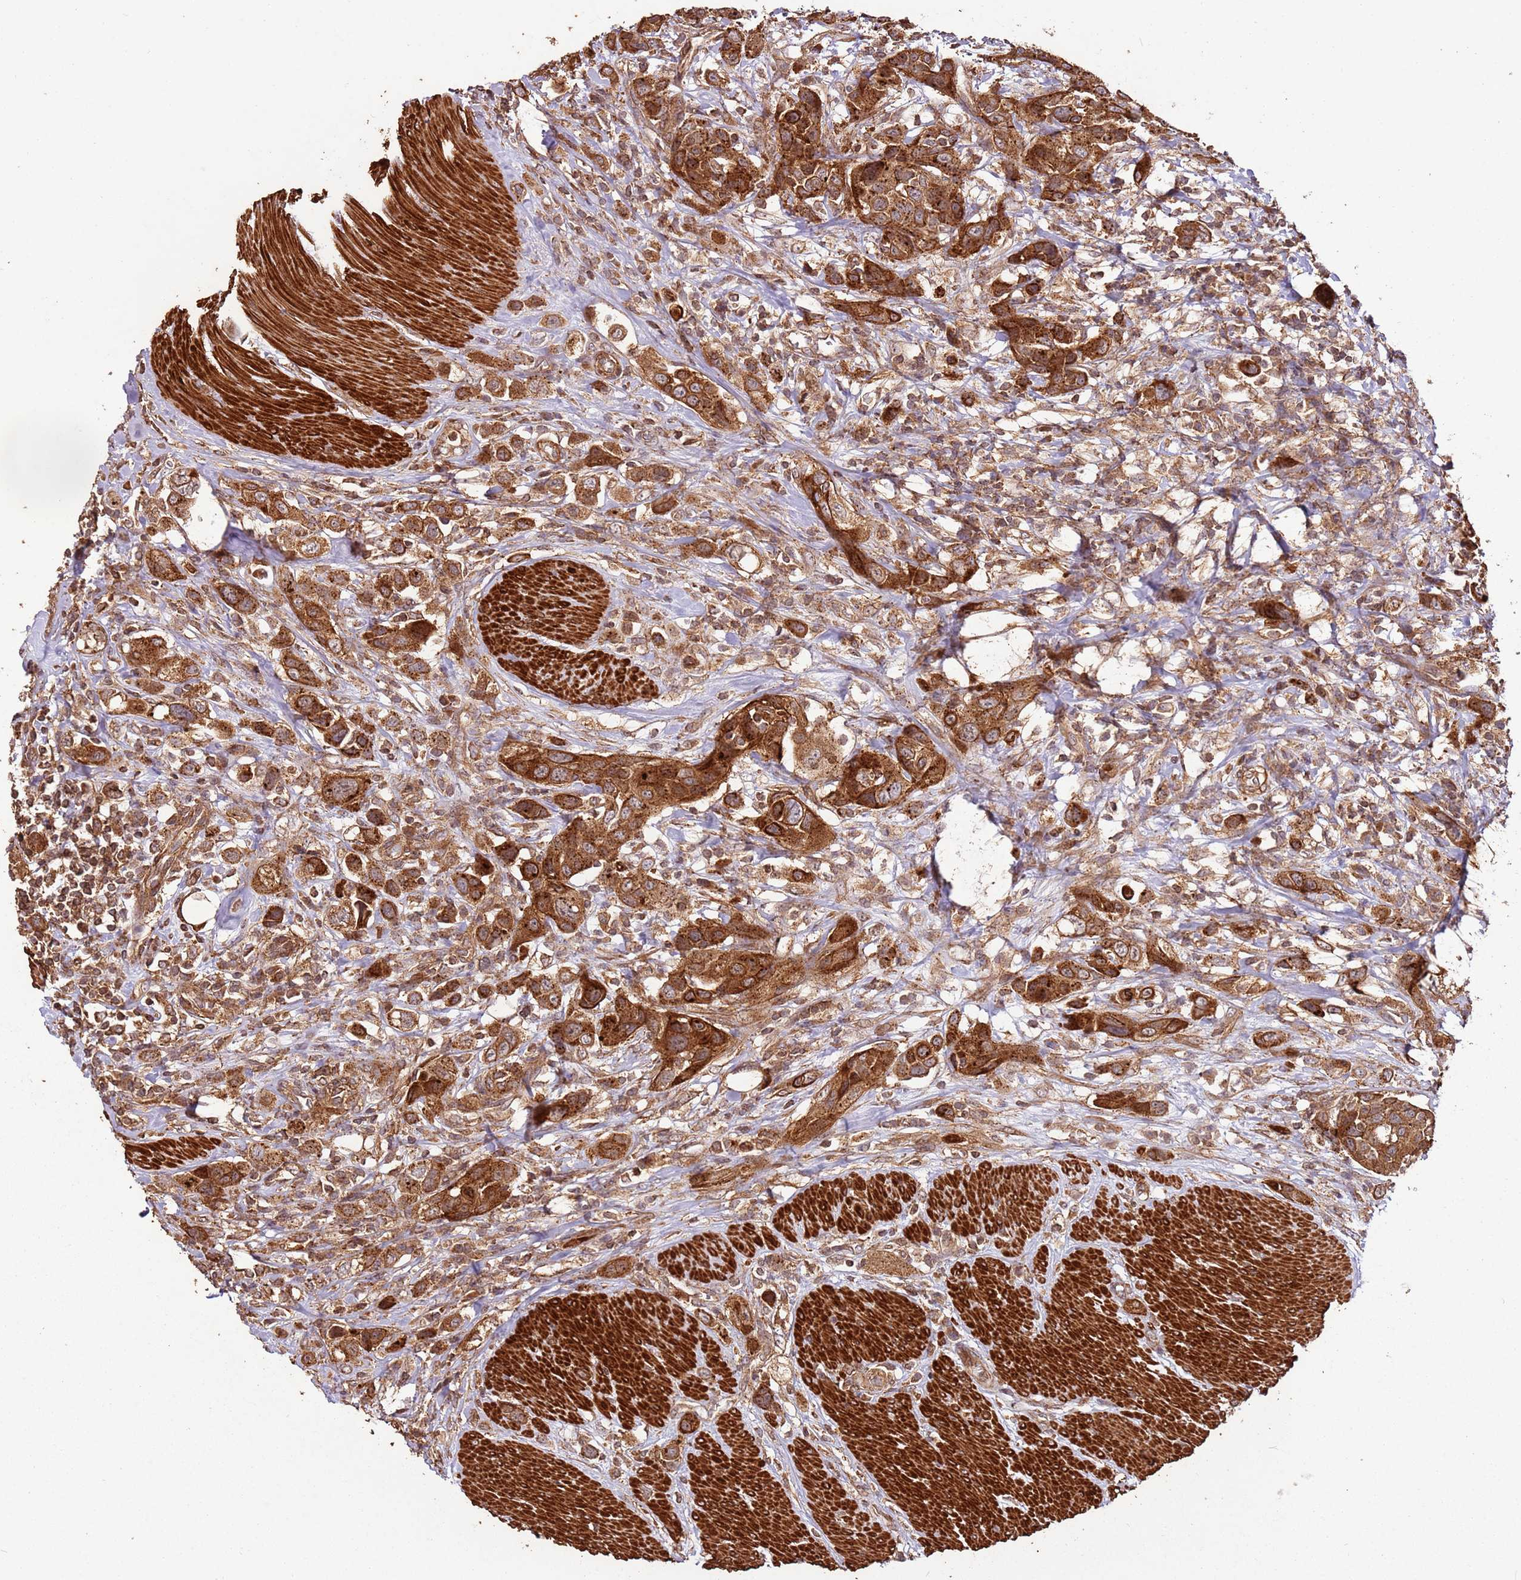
{"staining": {"intensity": "strong", "quantity": ">75%", "location": "cytoplasmic/membranous"}, "tissue": "urothelial cancer", "cell_type": "Tumor cells", "image_type": "cancer", "snomed": [{"axis": "morphology", "description": "Urothelial carcinoma, High grade"}, {"axis": "topography", "description": "Urinary bladder"}], "caption": "The immunohistochemical stain shows strong cytoplasmic/membranous positivity in tumor cells of urothelial cancer tissue.", "gene": "FAM186A", "patient": {"sex": "male", "age": 50}}